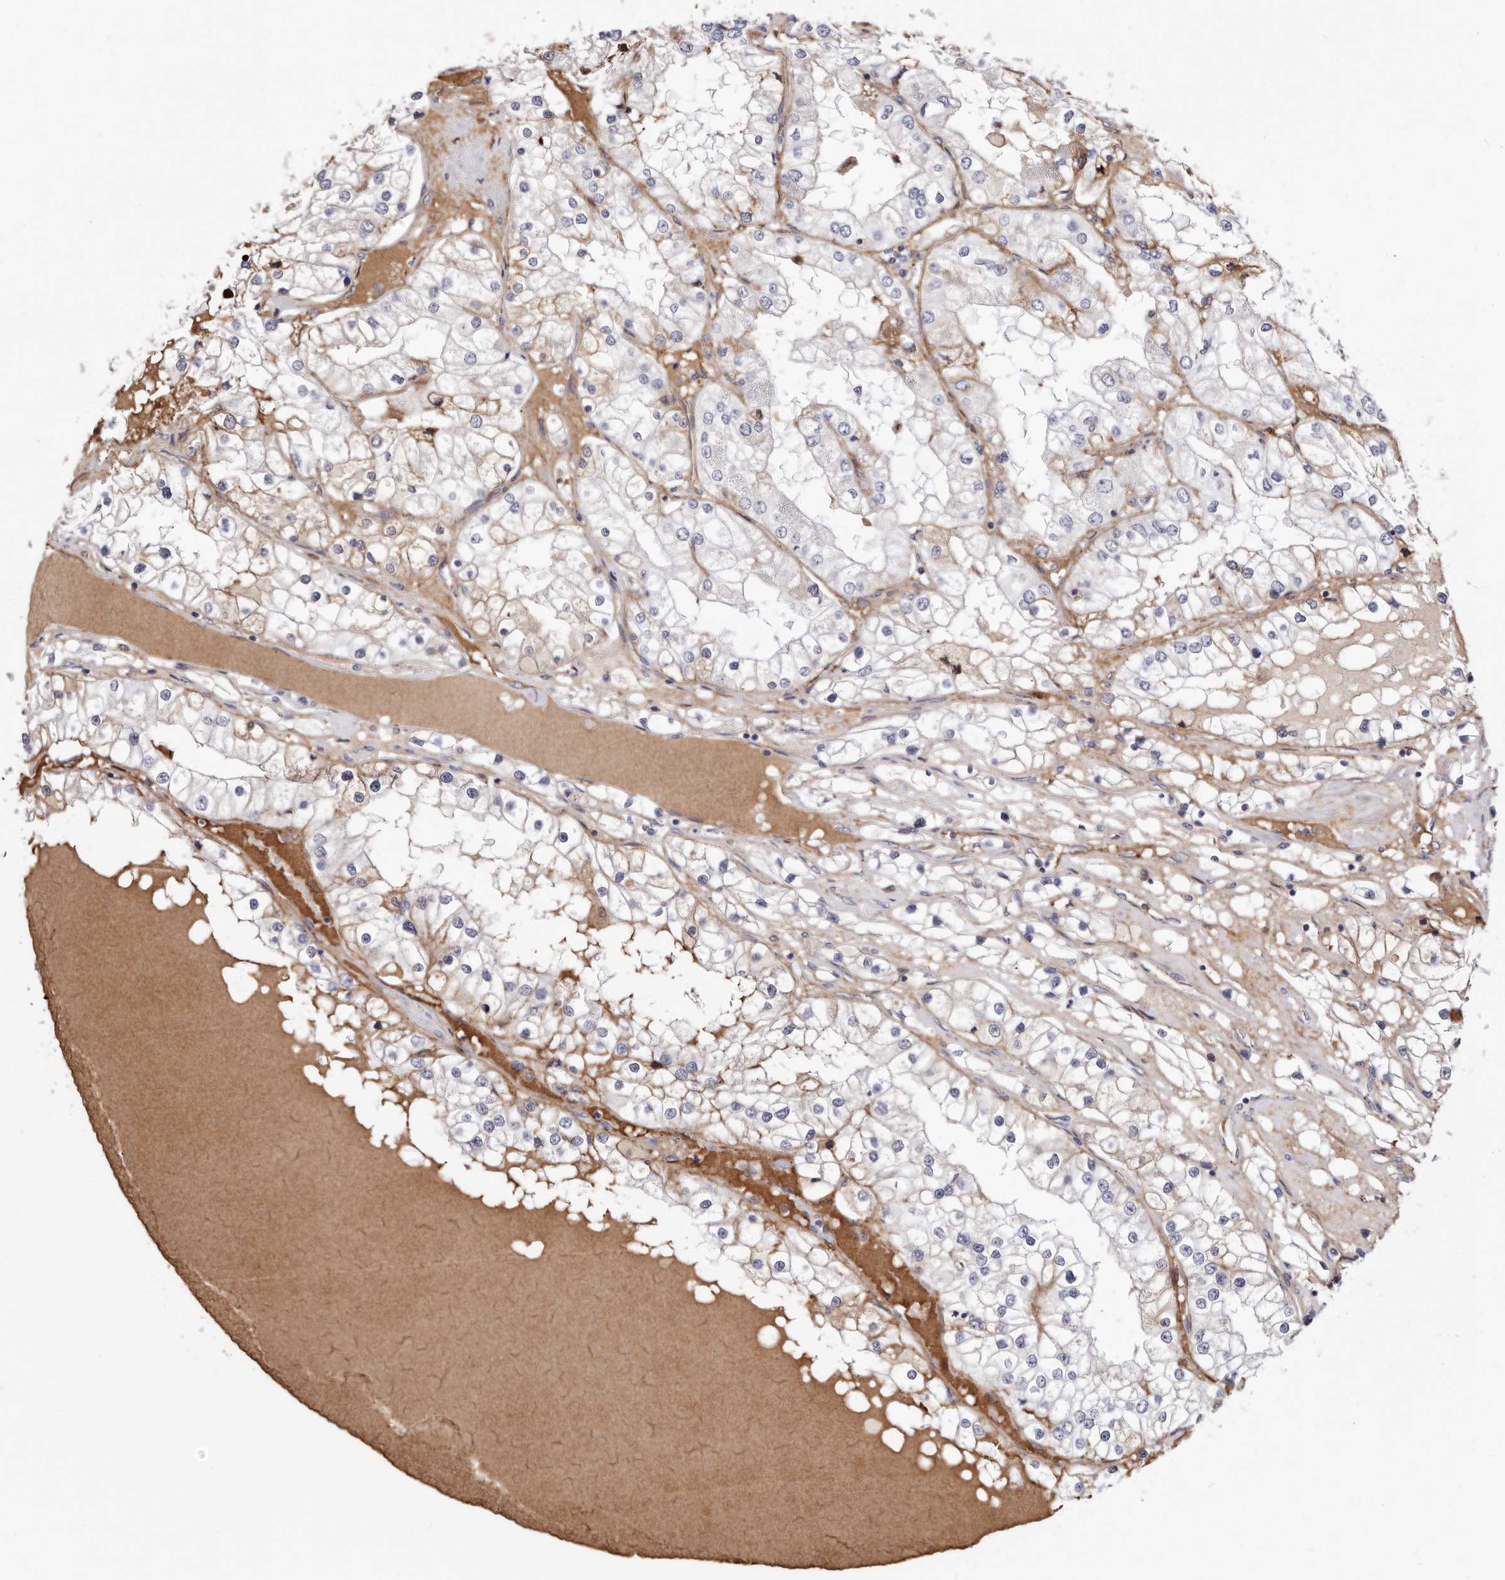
{"staining": {"intensity": "weak", "quantity": "<25%", "location": "cytoplasmic/membranous"}, "tissue": "renal cancer", "cell_type": "Tumor cells", "image_type": "cancer", "snomed": [{"axis": "morphology", "description": "Adenocarcinoma, NOS"}, {"axis": "topography", "description": "Kidney"}], "caption": "Renal cancer was stained to show a protein in brown. There is no significant expression in tumor cells.", "gene": "NUBPL", "patient": {"sex": "male", "age": 68}}